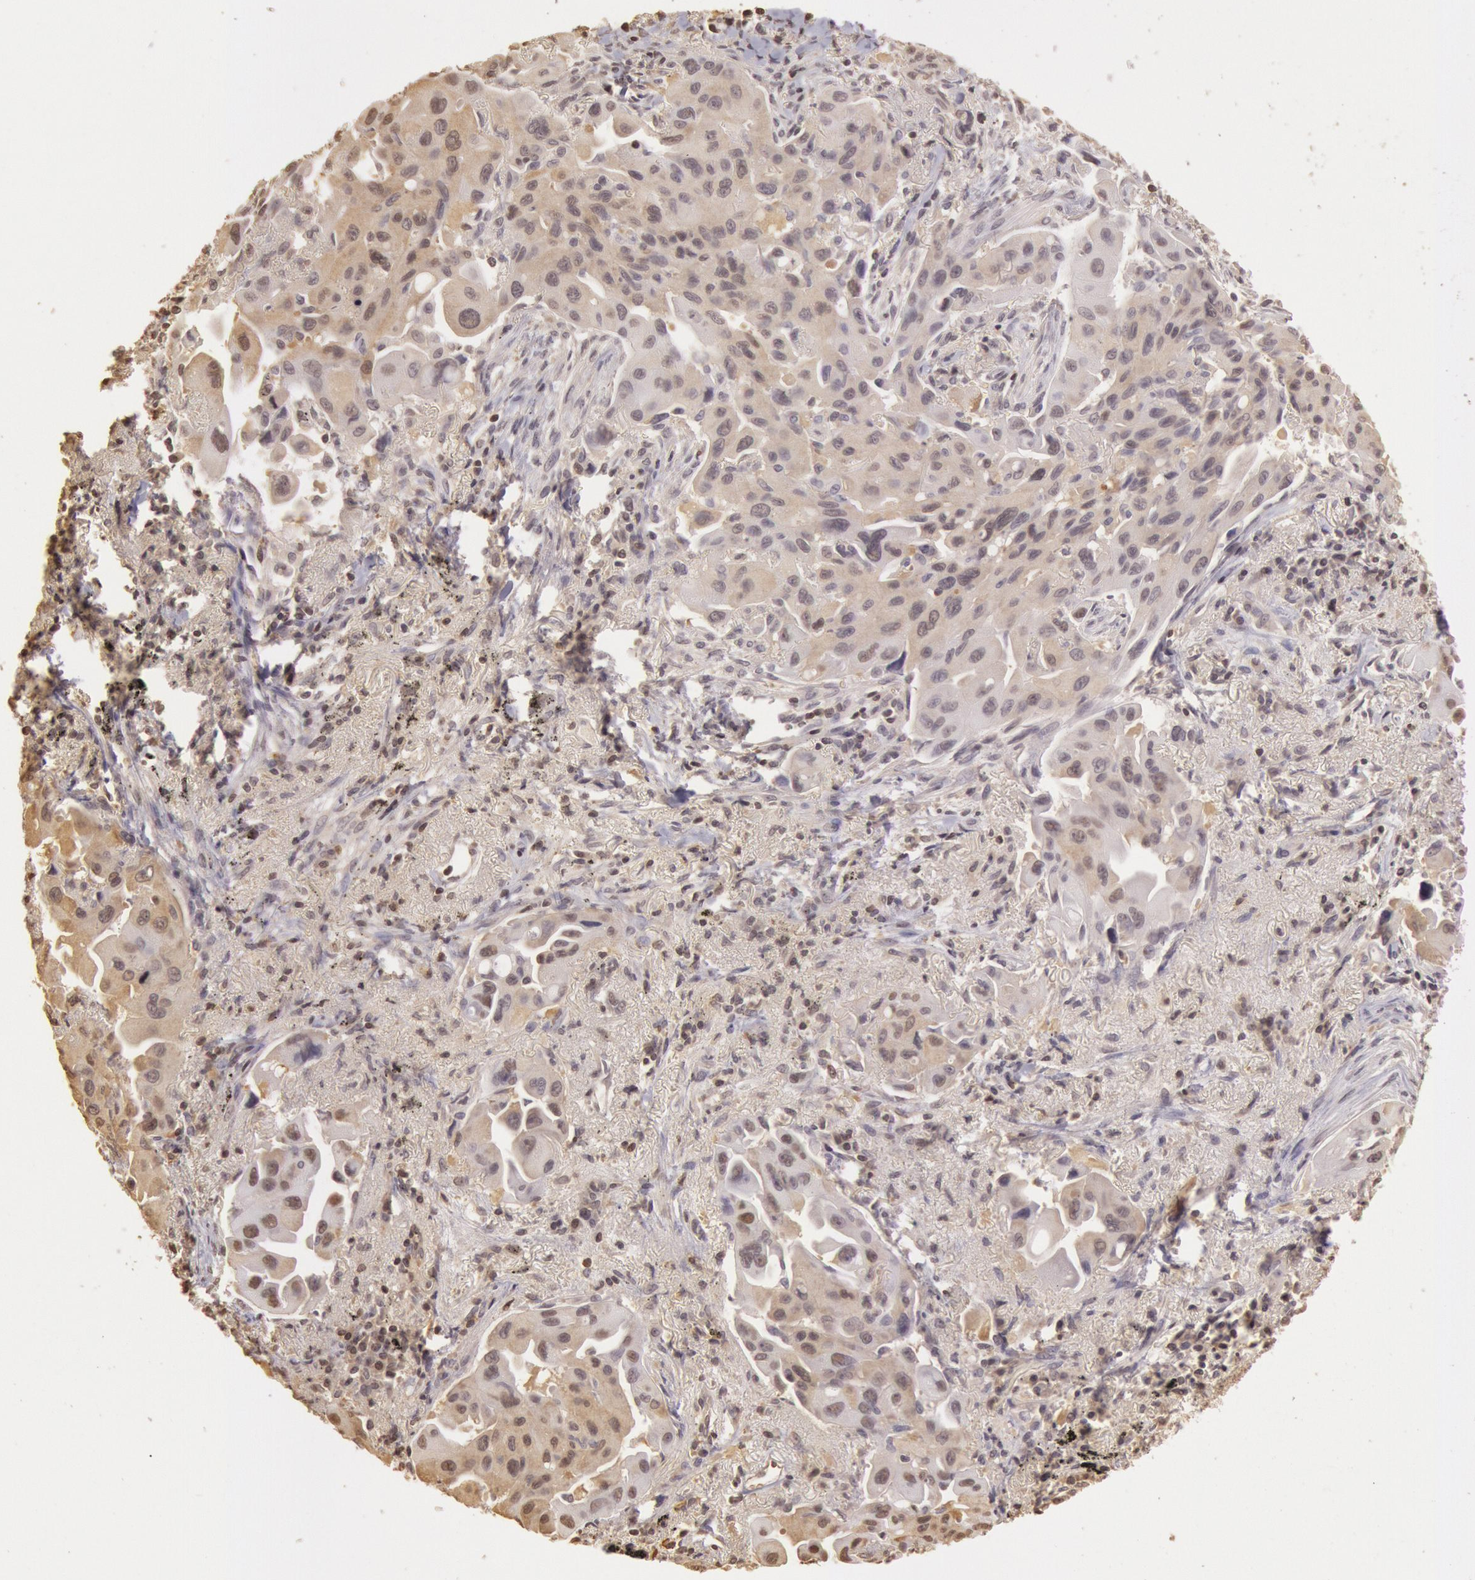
{"staining": {"intensity": "weak", "quantity": "25%-75%", "location": "cytoplasmic/membranous,nuclear"}, "tissue": "lung cancer", "cell_type": "Tumor cells", "image_type": "cancer", "snomed": [{"axis": "morphology", "description": "Adenocarcinoma, NOS"}, {"axis": "topography", "description": "Lung"}], "caption": "Tumor cells exhibit low levels of weak cytoplasmic/membranous and nuclear expression in about 25%-75% of cells in human adenocarcinoma (lung).", "gene": "SOD1", "patient": {"sex": "male", "age": 68}}